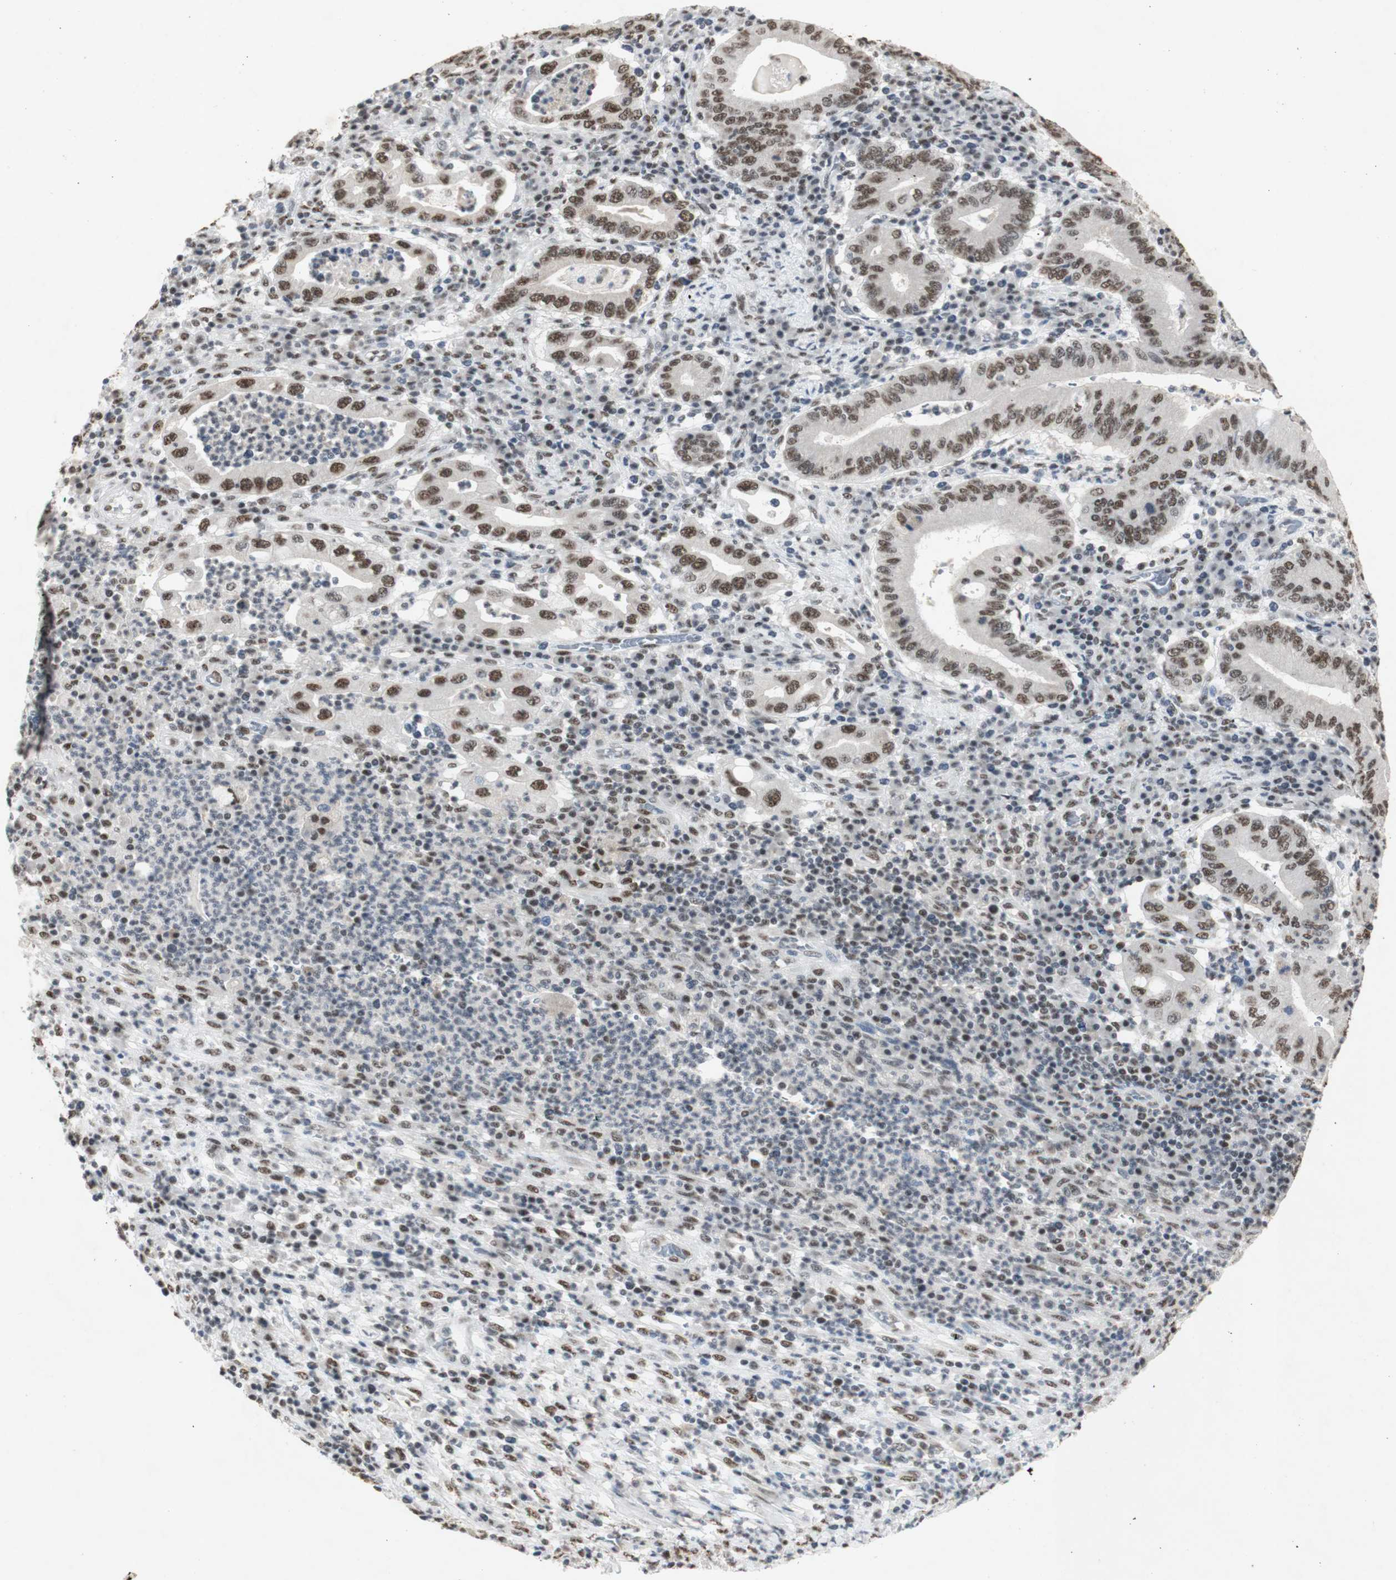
{"staining": {"intensity": "moderate", "quantity": ">75%", "location": "nuclear"}, "tissue": "stomach cancer", "cell_type": "Tumor cells", "image_type": "cancer", "snomed": [{"axis": "morphology", "description": "Normal tissue, NOS"}, {"axis": "morphology", "description": "Adenocarcinoma, NOS"}, {"axis": "topography", "description": "Esophagus"}, {"axis": "topography", "description": "Stomach, upper"}, {"axis": "topography", "description": "Peripheral nerve tissue"}], "caption": "Protein expression by IHC exhibits moderate nuclear positivity in about >75% of tumor cells in adenocarcinoma (stomach).", "gene": "SNRPB", "patient": {"sex": "male", "age": 62}}